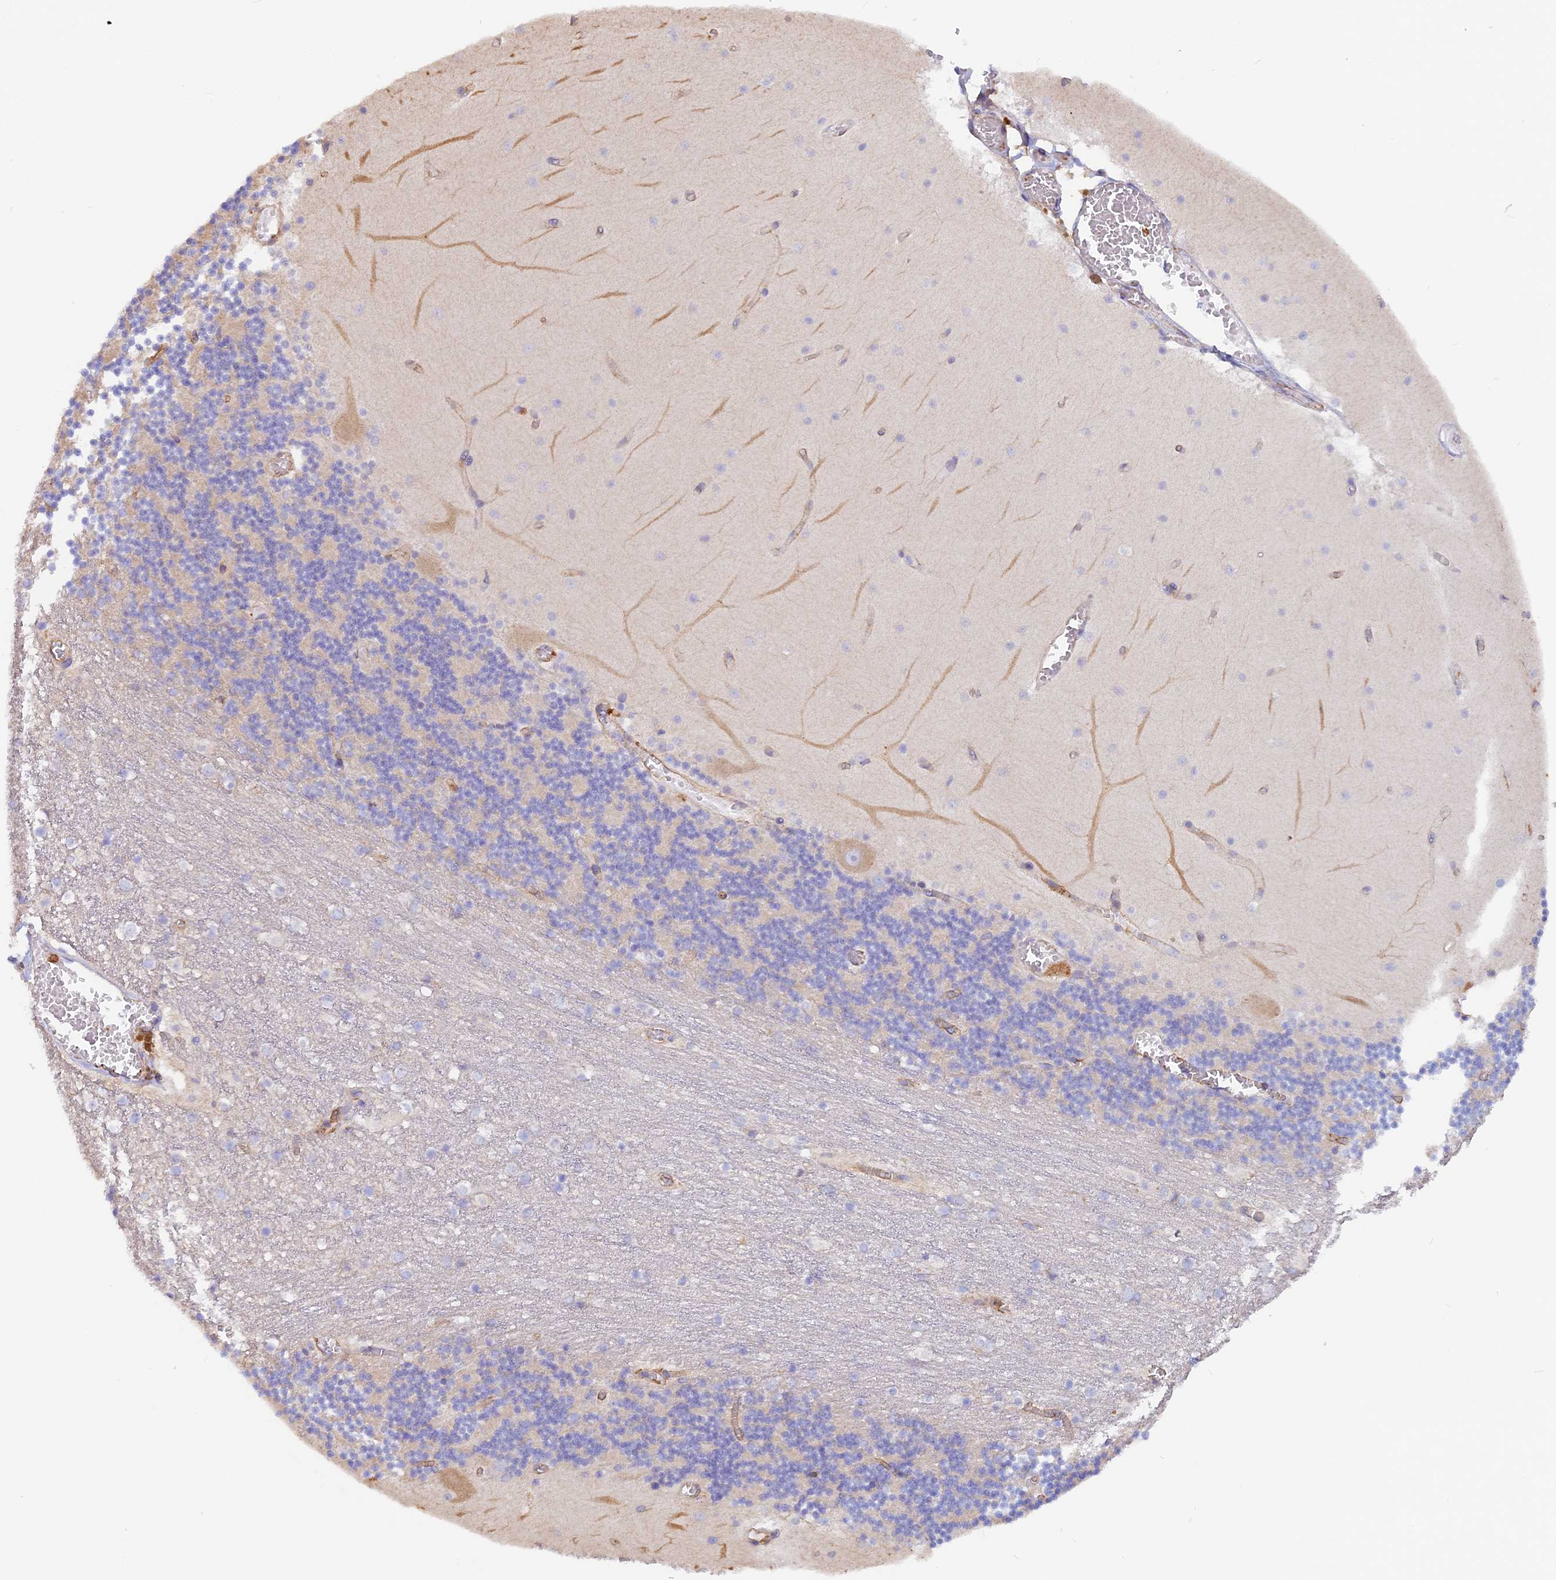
{"staining": {"intensity": "negative", "quantity": "none", "location": "none"}, "tissue": "cerebellum", "cell_type": "Cells in granular layer", "image_type": "normal", "snomed": [{"axis": "morphology", "description": "Normal tissue, NOS"}, {"axis": "topography", "description": "Cerebellum"}], "caption": "Immunohistochemistry photomicrograph of normal cerebellum stained for a protein (brown), which demonstrates no staining in cells in granular layer. The staining was performed using DAB to visualize the protein expression in brown, while the nuclei were stained in blue with hematoxylin (Magnification: 20x).", "gene": "VPS18", "patient": {"sex": "female", "age": 28}}